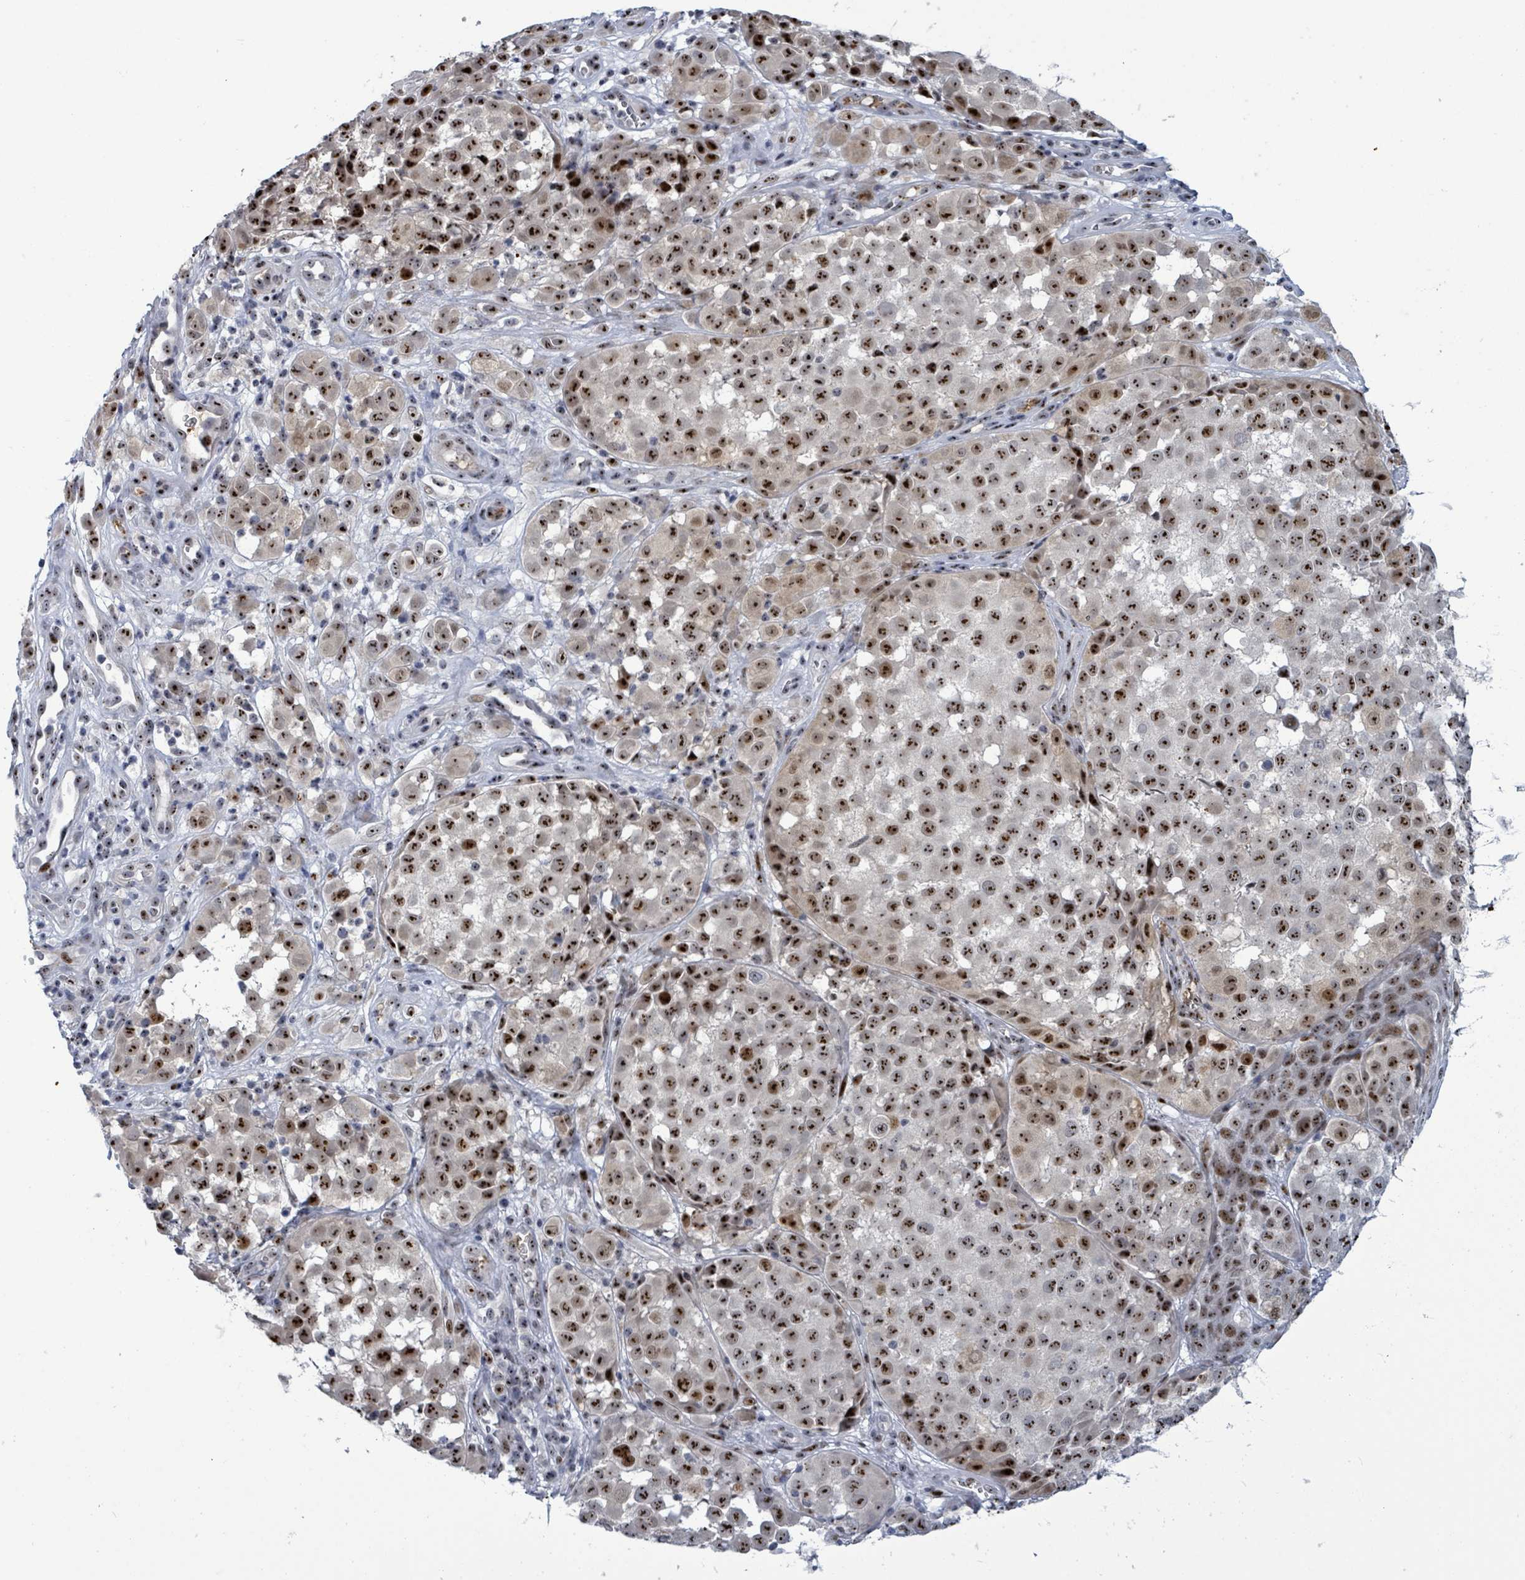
{"staining": {"intensity": "strong", "quantity": ">75%", "location": "nuclear"}, "tissue": "melanoma", "cell_type": "Tumor cells", "image_type": "cancer", "snomed": [{"axis": "morphology", "description": "Malignant melanoma, NOS"}, {"axis": "topography", "description": "Skin"}], "caption": "Human malignant melanoma stained for a protein (brown) exhibits strong nuclear positive positivity in approximately >75% of tumor cells.", "gene": "RRN3", "patient": {"sex": "male", "age": 64}}